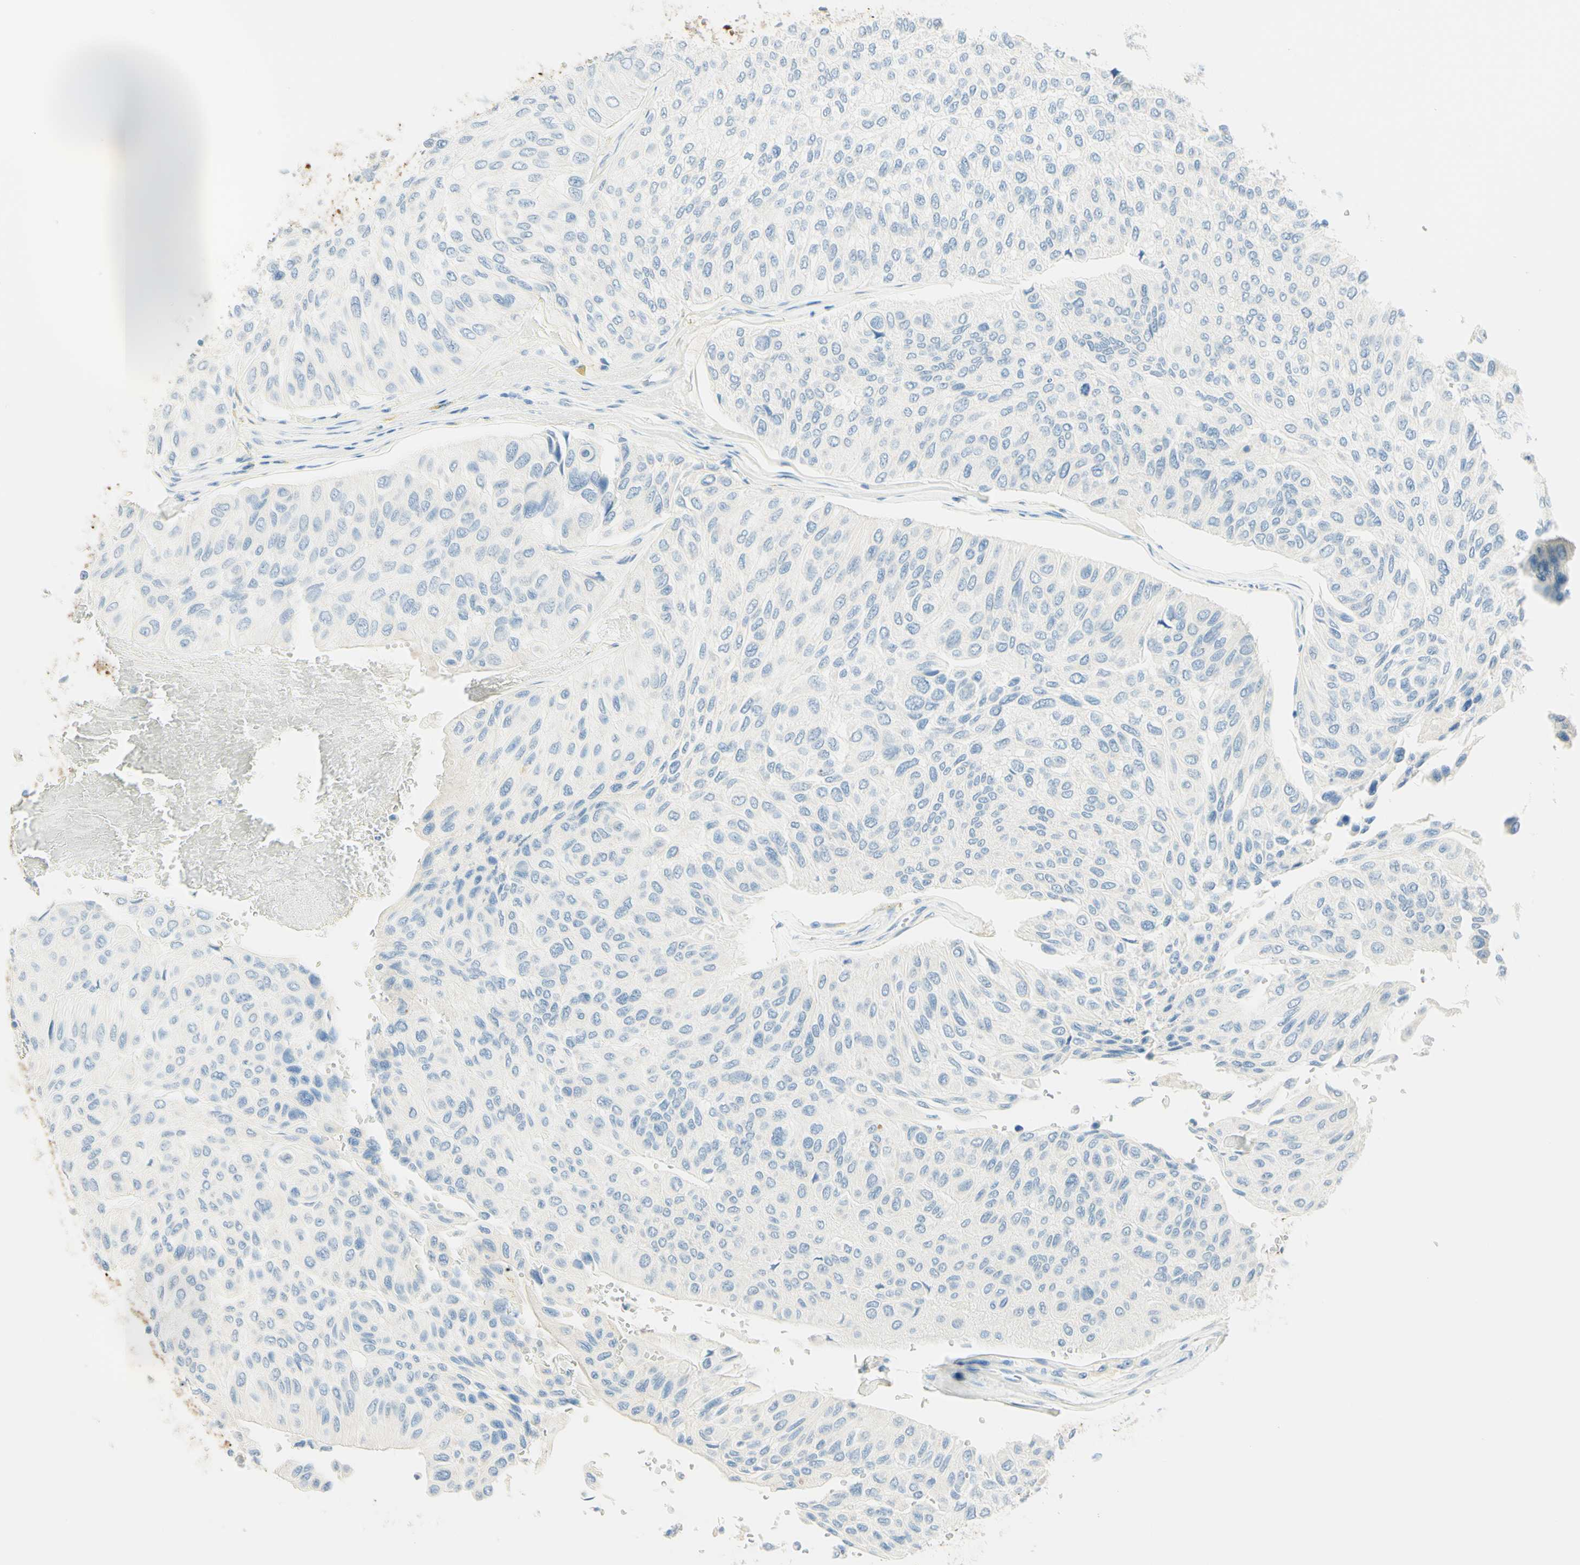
{"staining": {"intensity": "negative", "quantity": "none", "location": "none"}, "tissue": "urothelial cancer", "cell_type": "Tumor cells", "image_type": "cancer", "snomed": [{"axis": "morphology", "description": "Urothelial carcinoma, High grade"}, {"axis": "topography", "description": "Urinary bladder"}], "caption": "DAB (3,3'-diaminobenzidine) immunohistochemical staining of high-grade urothelial carcinoma reveals no significant positivity in tumor cells.", "gene": "TMEM132D", "patient": {"sex": "male", "age": 66}}